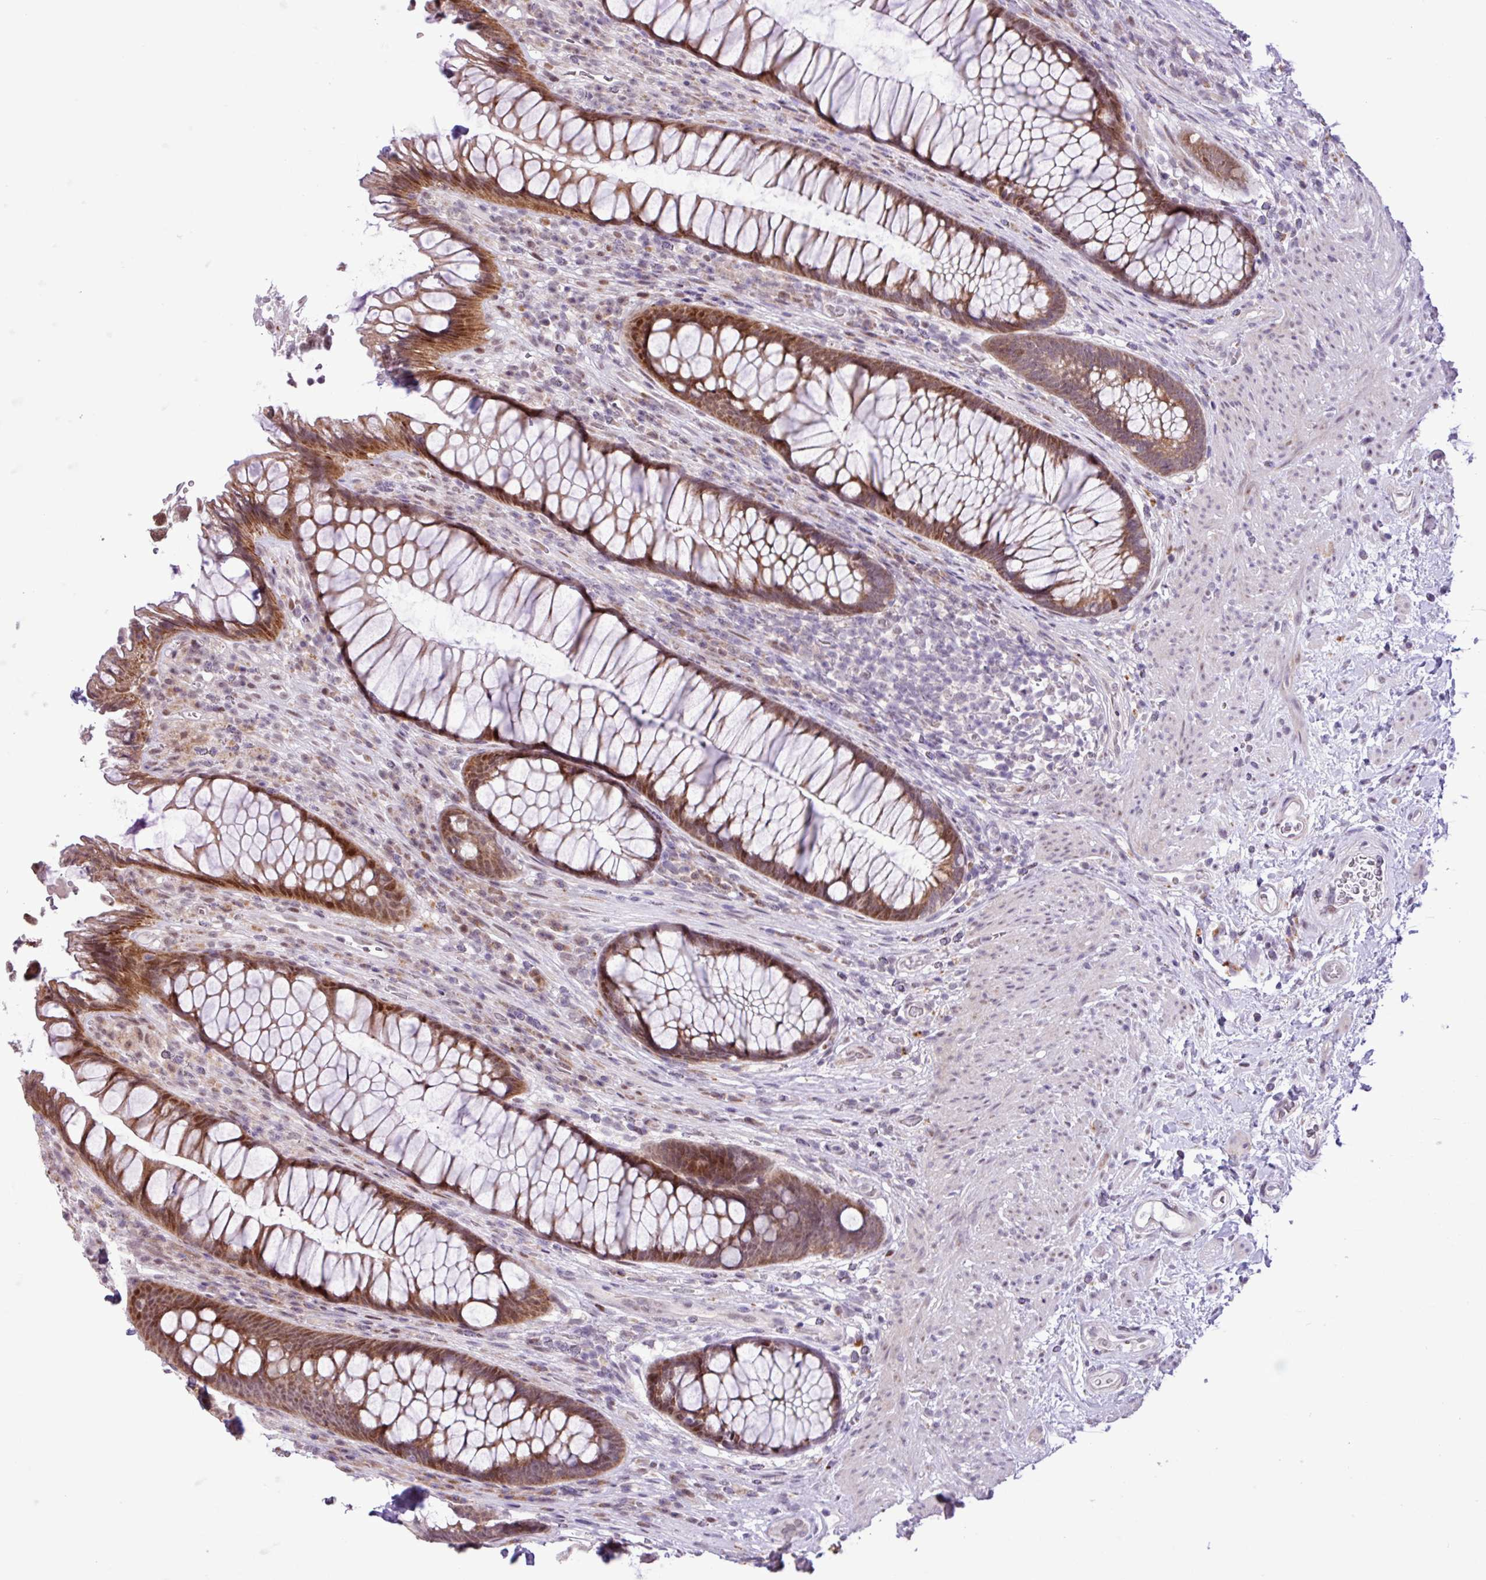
{"staining": {"intensity": "moderate", "quantity": ">75%", "location": "cytoplasmic/membranous,nuclear"}, "tissue": "rectum", "cell_type": "Glandular cells", "image_type": "normal", "snomed": [{"axis": "morphology", "description": "Normal tissue, NOS"}, {"axis": "topography", "description": "Smooth muscle"}, {"axis": "topography", "description": "Rectum"}], "caption": "High-magnification brightfield microscopy of benign rectum stained with DAB (3,3'-diaminobenzidine) (brown) and counterstained with hematoxylin (blue). glandular cells exhibit moderate cytoplasmic/membranous,nuclear staining is identified in approximately>75% of cells. (IHC, brightfield microscopy, high magnification).", "gene": "ZNF354A", "patient": {"sex": "male", "age": 53}}